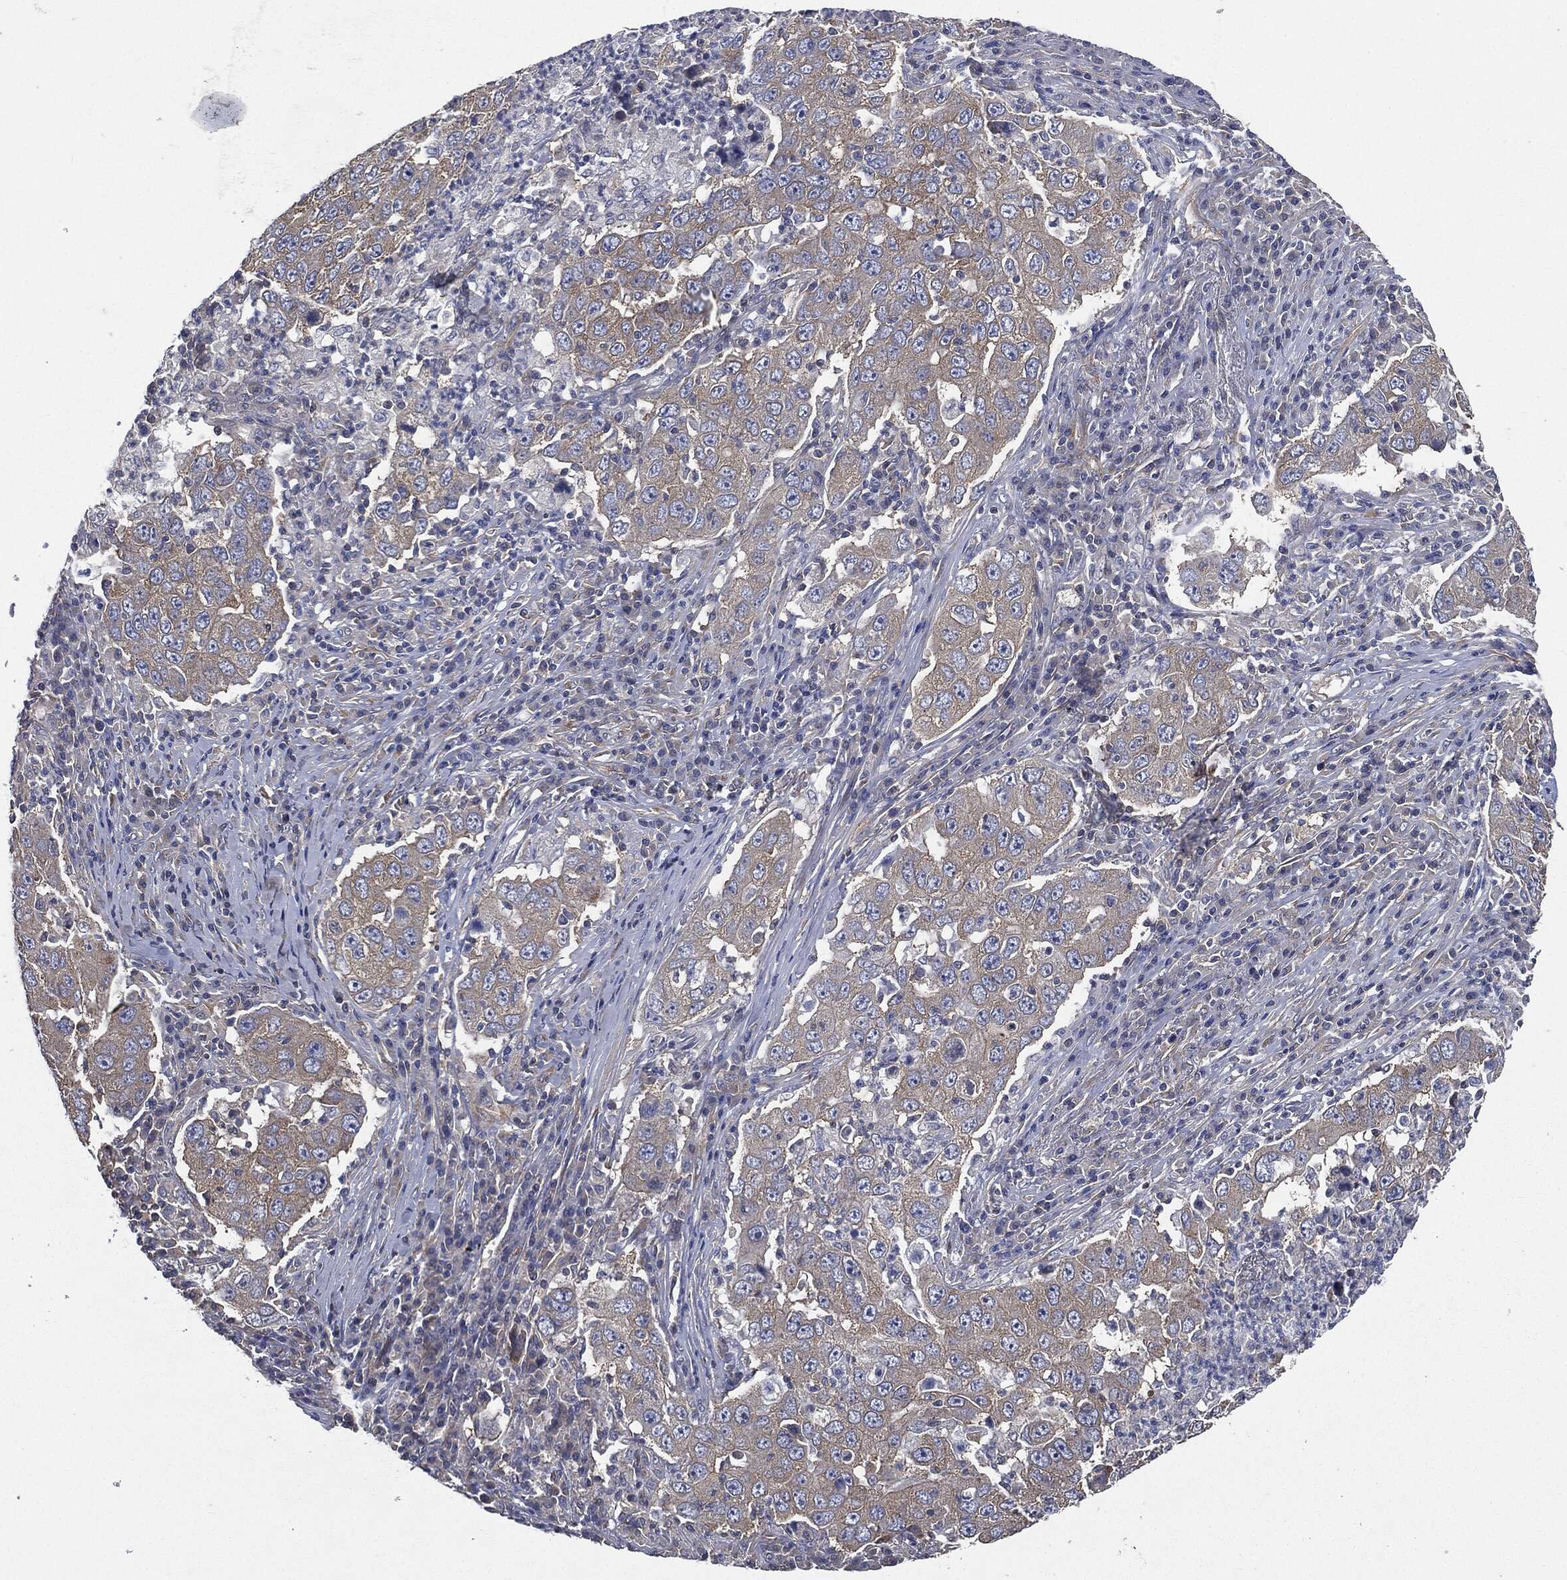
{"staining": {"intensity": "weak", "quantity": "<25%", "location": "cytoplasmic/membranous"}, "tissue": "lung cancer", "cell_type": "Tumor cells", "image_type": "cancer", "snomed": [{"axis": "morphology", "description": "Adenocarcinoma, NOS"}, {"axis": "topography", "description": "Lung"}], "caption": "An immunohistochemistry (IHC) histopathology image of lung cancer (adenocarcinoma) is shown. There is no staining in tumor cells of lung cancer (adenocarcinoma).", "gene": "EPS15L1", "patient": {"sex": "male", "age": 73}}